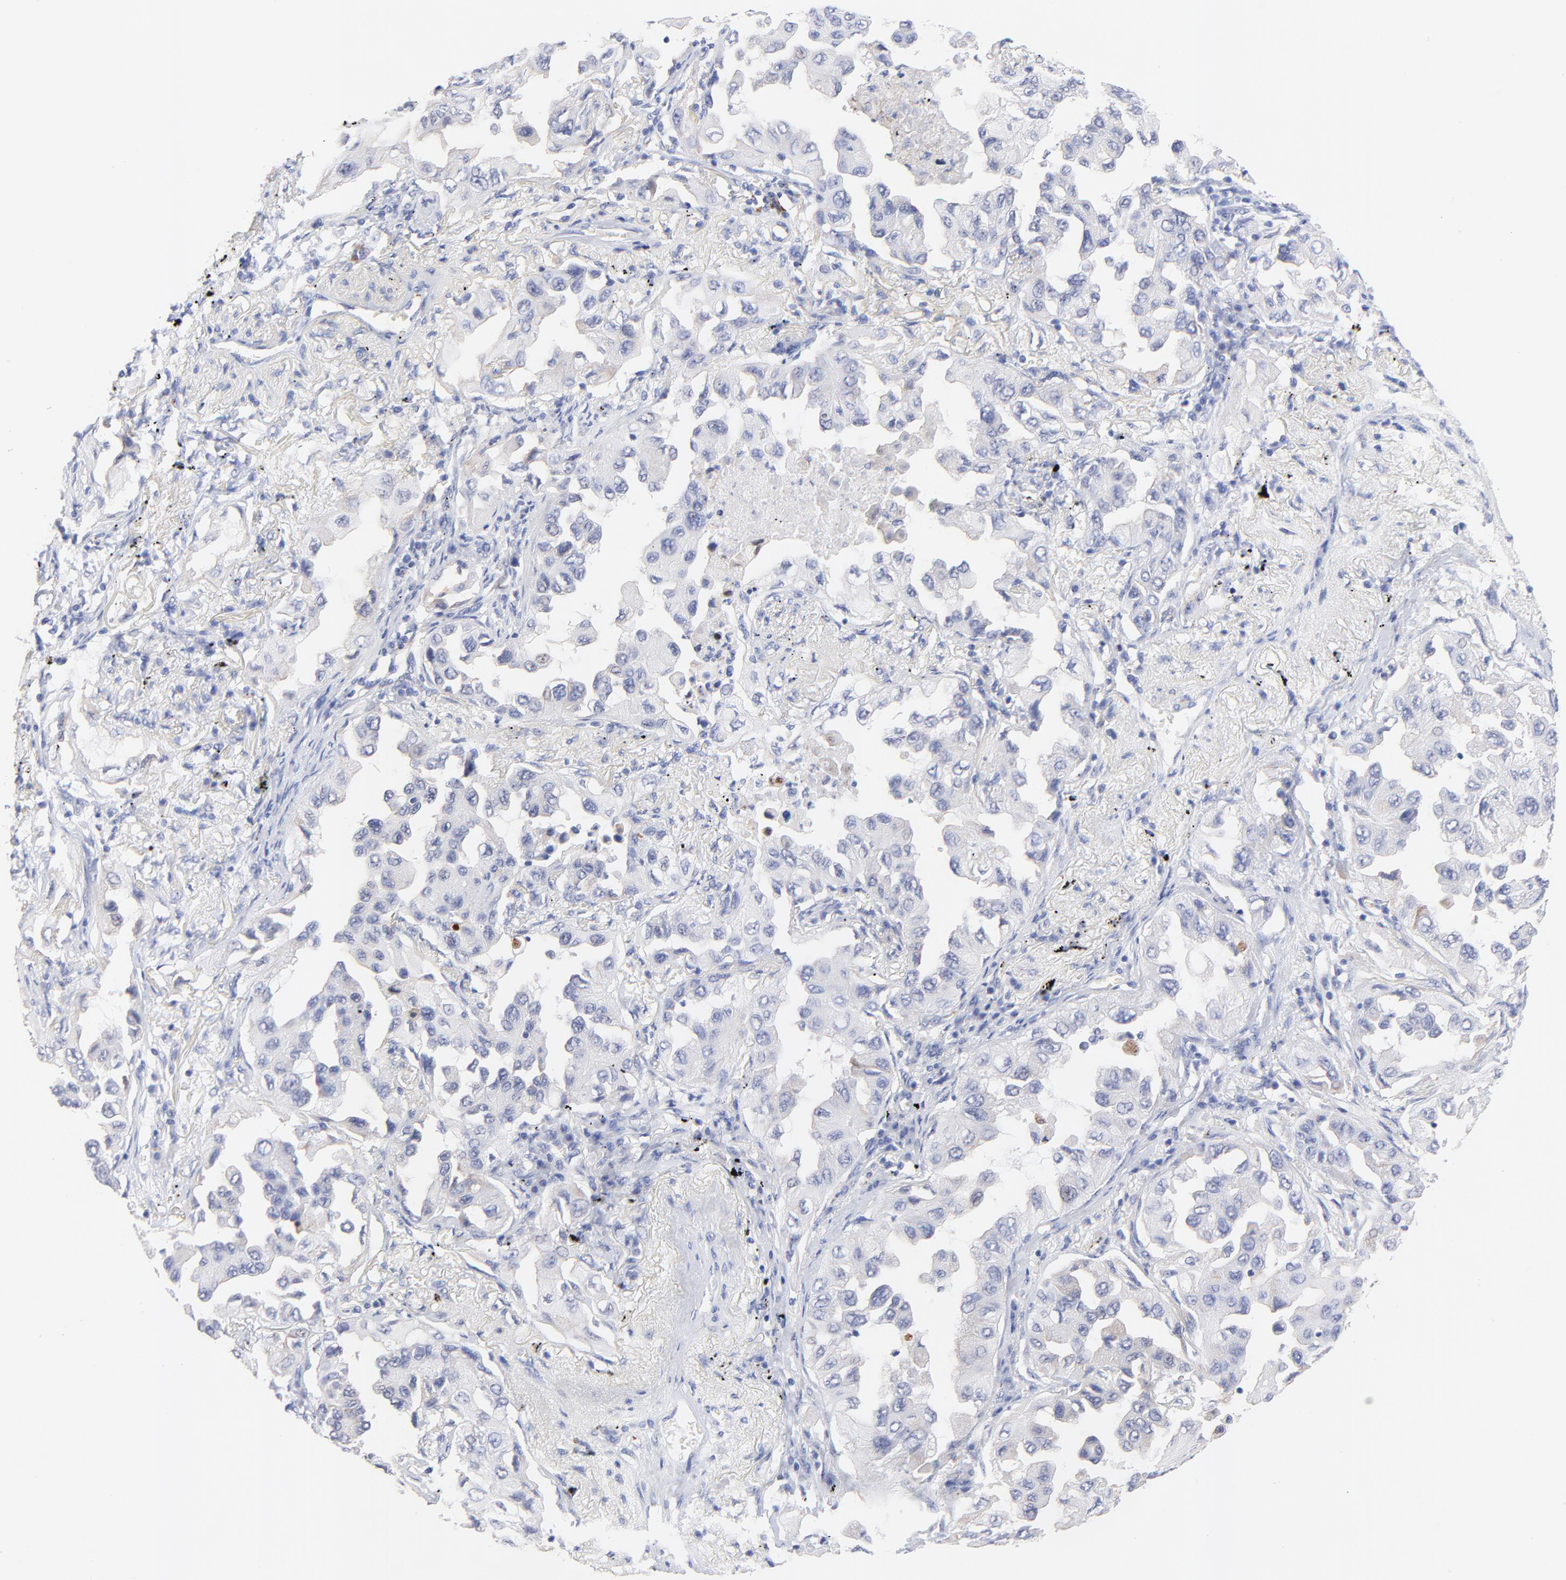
{"staining": {"intensity": "negative", "quantity": "none", "location": "none"}, "tissue": "lung cancer", "cell_type": "Tumor cells", "image_type": "cancer", "snomed": [{"axis": "morphology", "description": "Adenocarcinoma, NOS"}, {"axis": "topography", "description": "Lung"}], "caption": "DAB immunohistochemical staining of human lung cancer exhibits no significant positivity in tumor cells.", "gene": "FAM117B", "patient": {"sex": "female", "age": 65}}